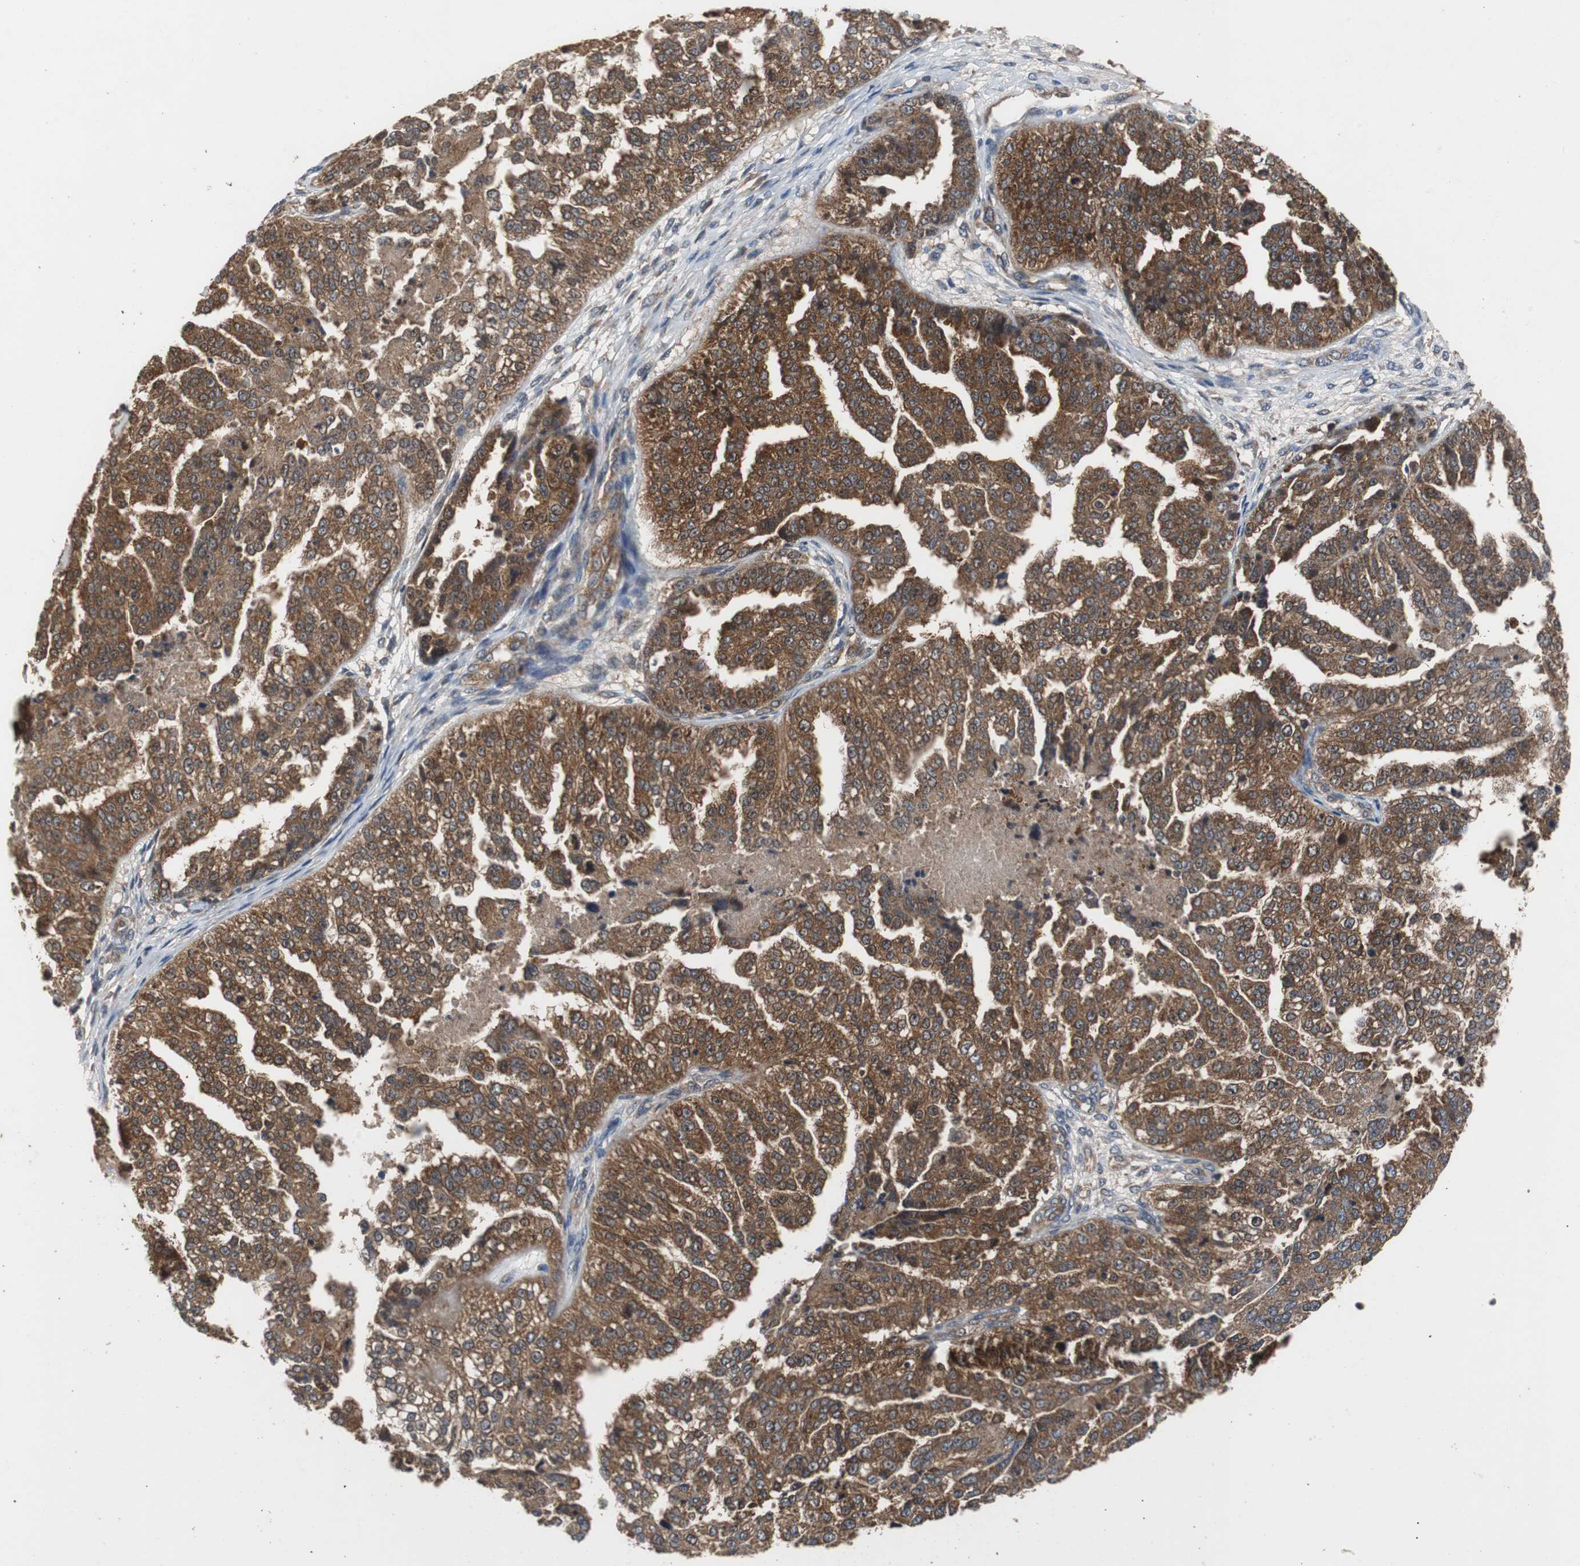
{"staining": {"intensity": "strong", "quantity": ">75%", "location": "cytoplasmic/membranous"}, "tissue": "ovarian cancer", "cell_type": "Tumor cells", "image_type": "cancer", "snomed": [{"axis": "morphology", "description": "Cystadenocarcinoma, serous, NOS"}, {"axis": "topography", "description": "Ovary"}], "caption": "A photomicrograph showing strong cytoplasmic/membranous expression in approximately >75% of tumor cells in ovarian serous cystadenocarcinoma, as visualized by brown immunohistochemical staining.", "gene": "VBP1", "patient": {"sex": "female", "age": 58}}